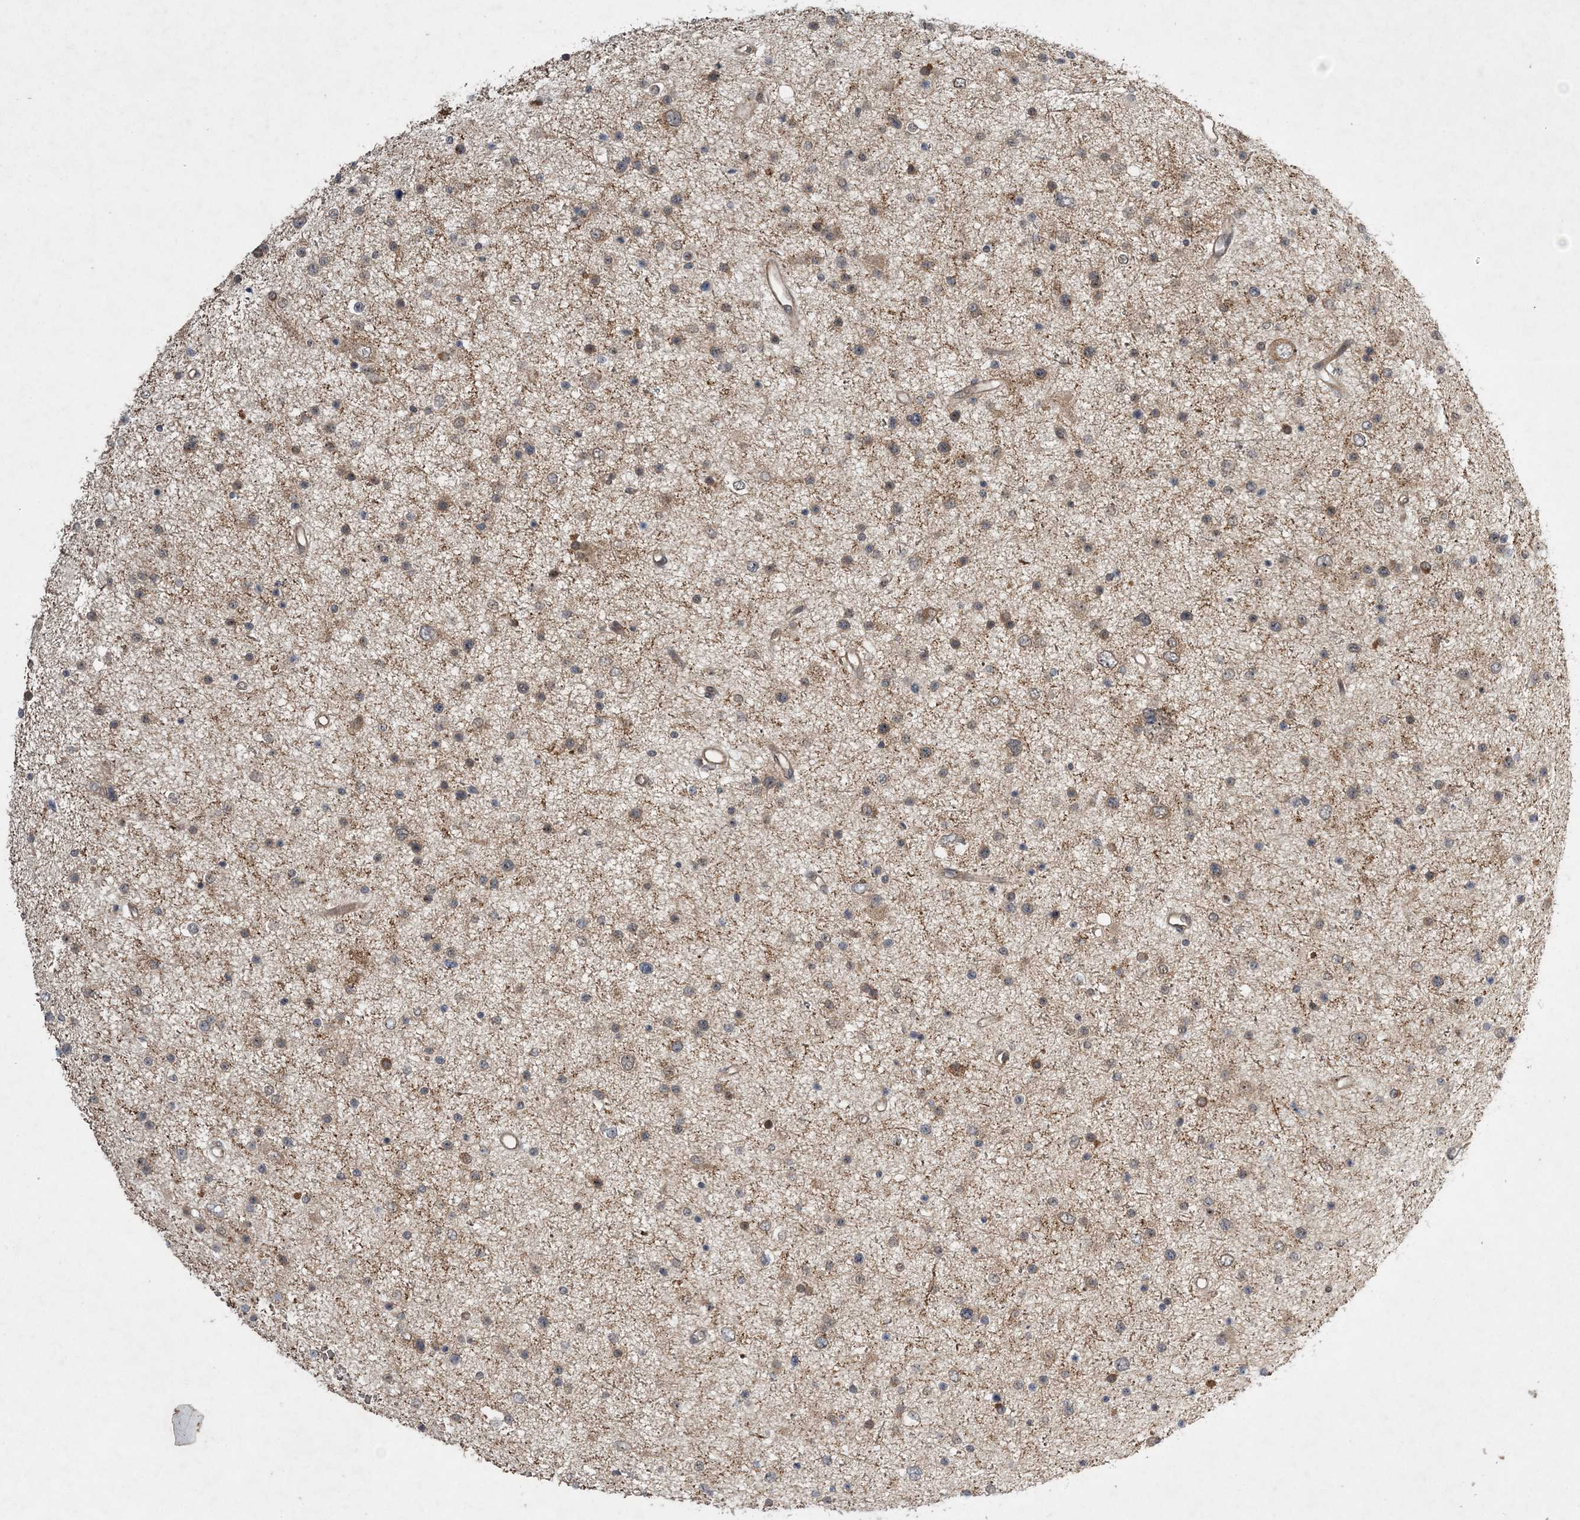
{"staining": {"intensity": "negative", "quantity": "none", "location": "none"}, "tissue": "glioma", "cell_type": "Tumor cells", "image_type": "cancer", "snomed": [{"axis": "morphology", "description": "Glioma, malignant, Low grade"}, {"axis": "topography", "description": "Cerebral cortex"}], "caption": "Immunohistochemical staining of glioma exhibits no significant expression in tumor cells. (DAB (3,3'-diaminobenzidine) immunohistochemistry with hematoxylin counter stain).", "gene": "UBTD2", "patient": {"sex": "female", "age": 39}}